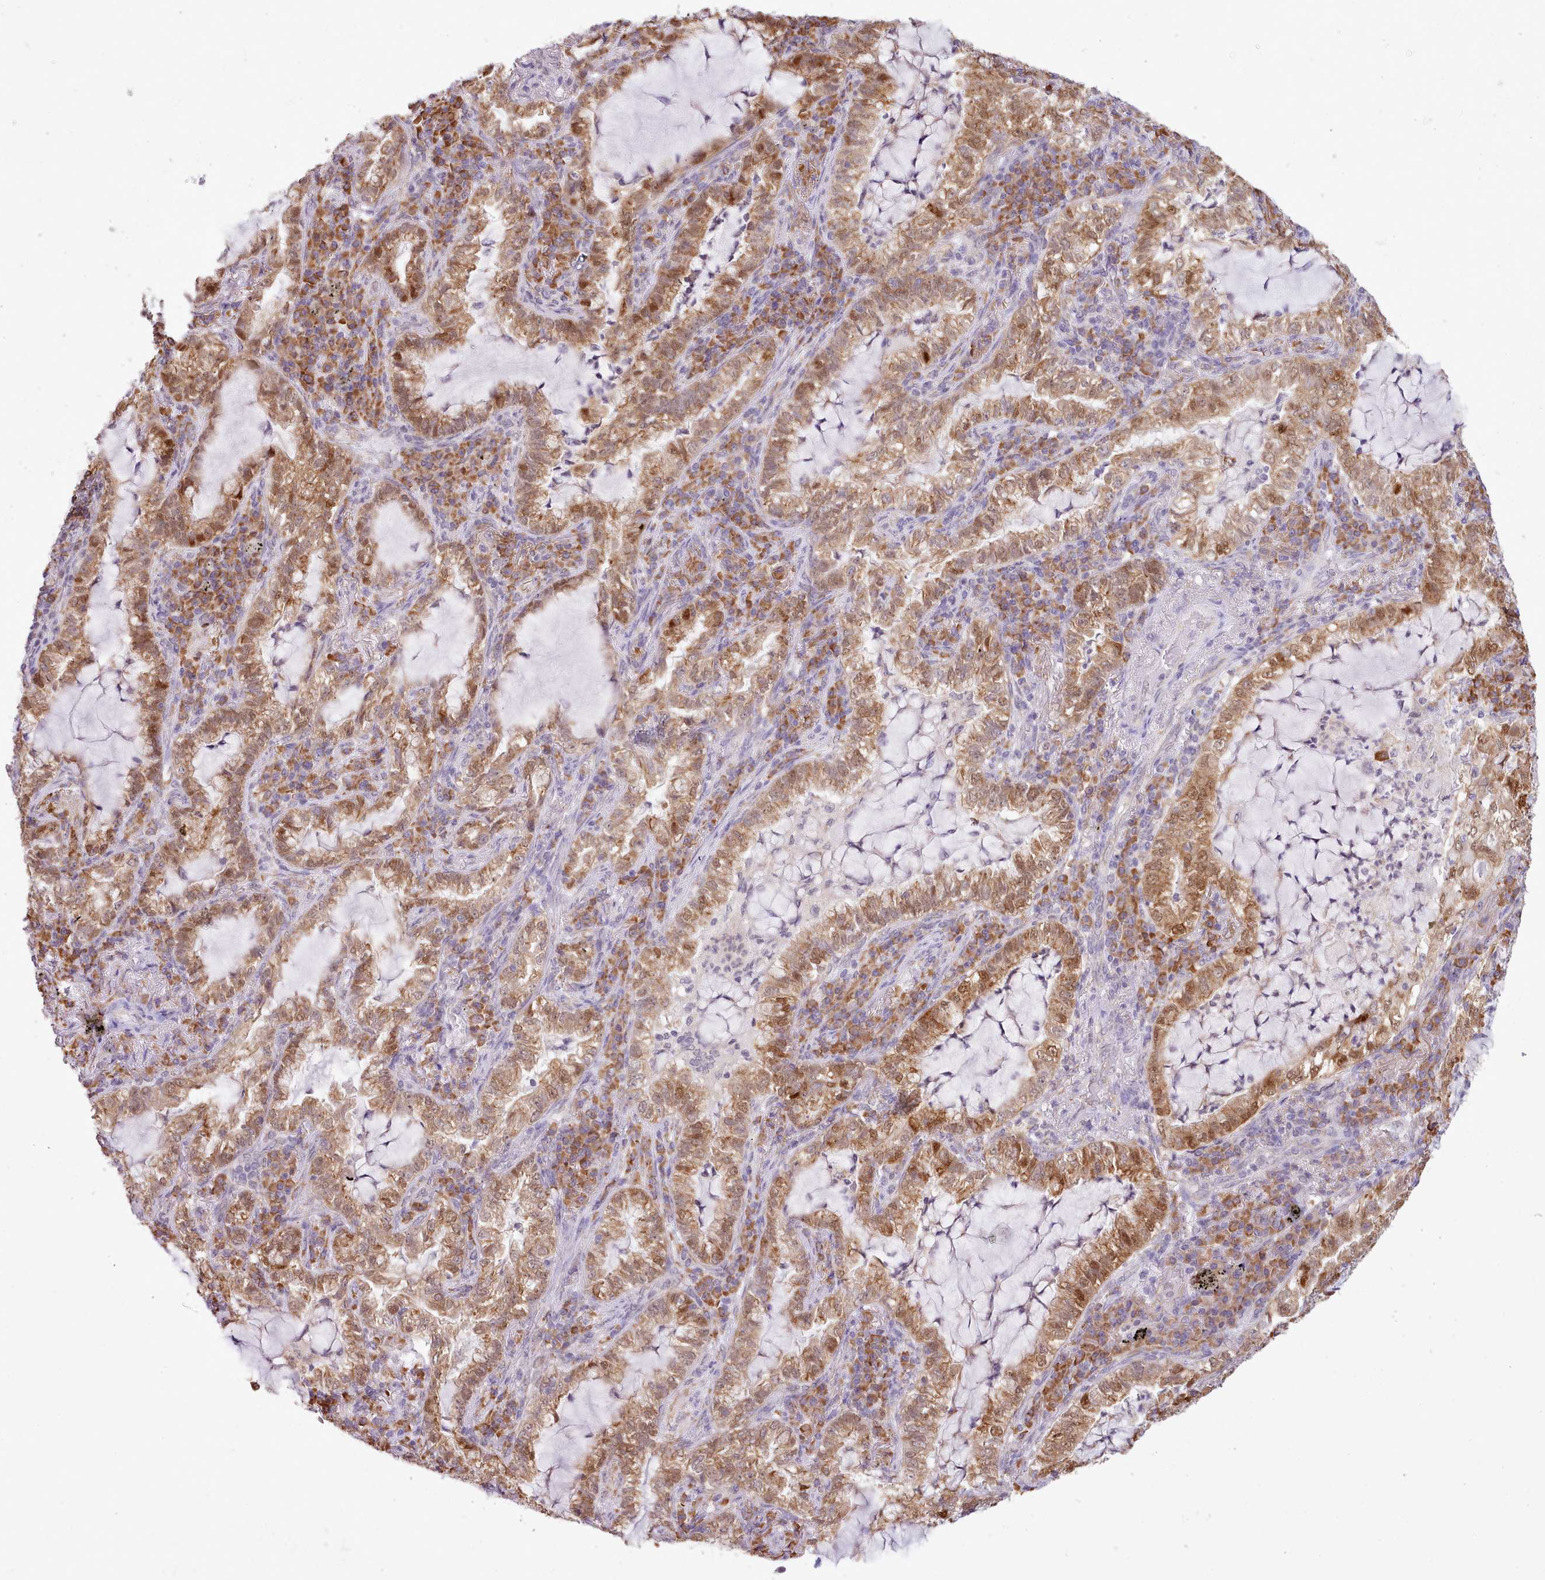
{"staining": {"intensity": "moderate", "quantity": ">75%", "location": "cytoplasmic/membranous"}, "tissue": "lung cancer", "cell_type": "Tumor cells", "image_type": "cancer", "snomed": [{"axis": "morphology", "description": "Adenocarcinoma, NOS"}, {"axis": "topography", "description": "Lung"}], "caption": "Adenocarcinoma (lung) was stained to show a protein in brown. There is medium levels of moderate cytoplasmic/membranous expression in about >75% of tumor cells.", "gene": "SEC61B", "patient": {"sex": "female", "age": 73}}